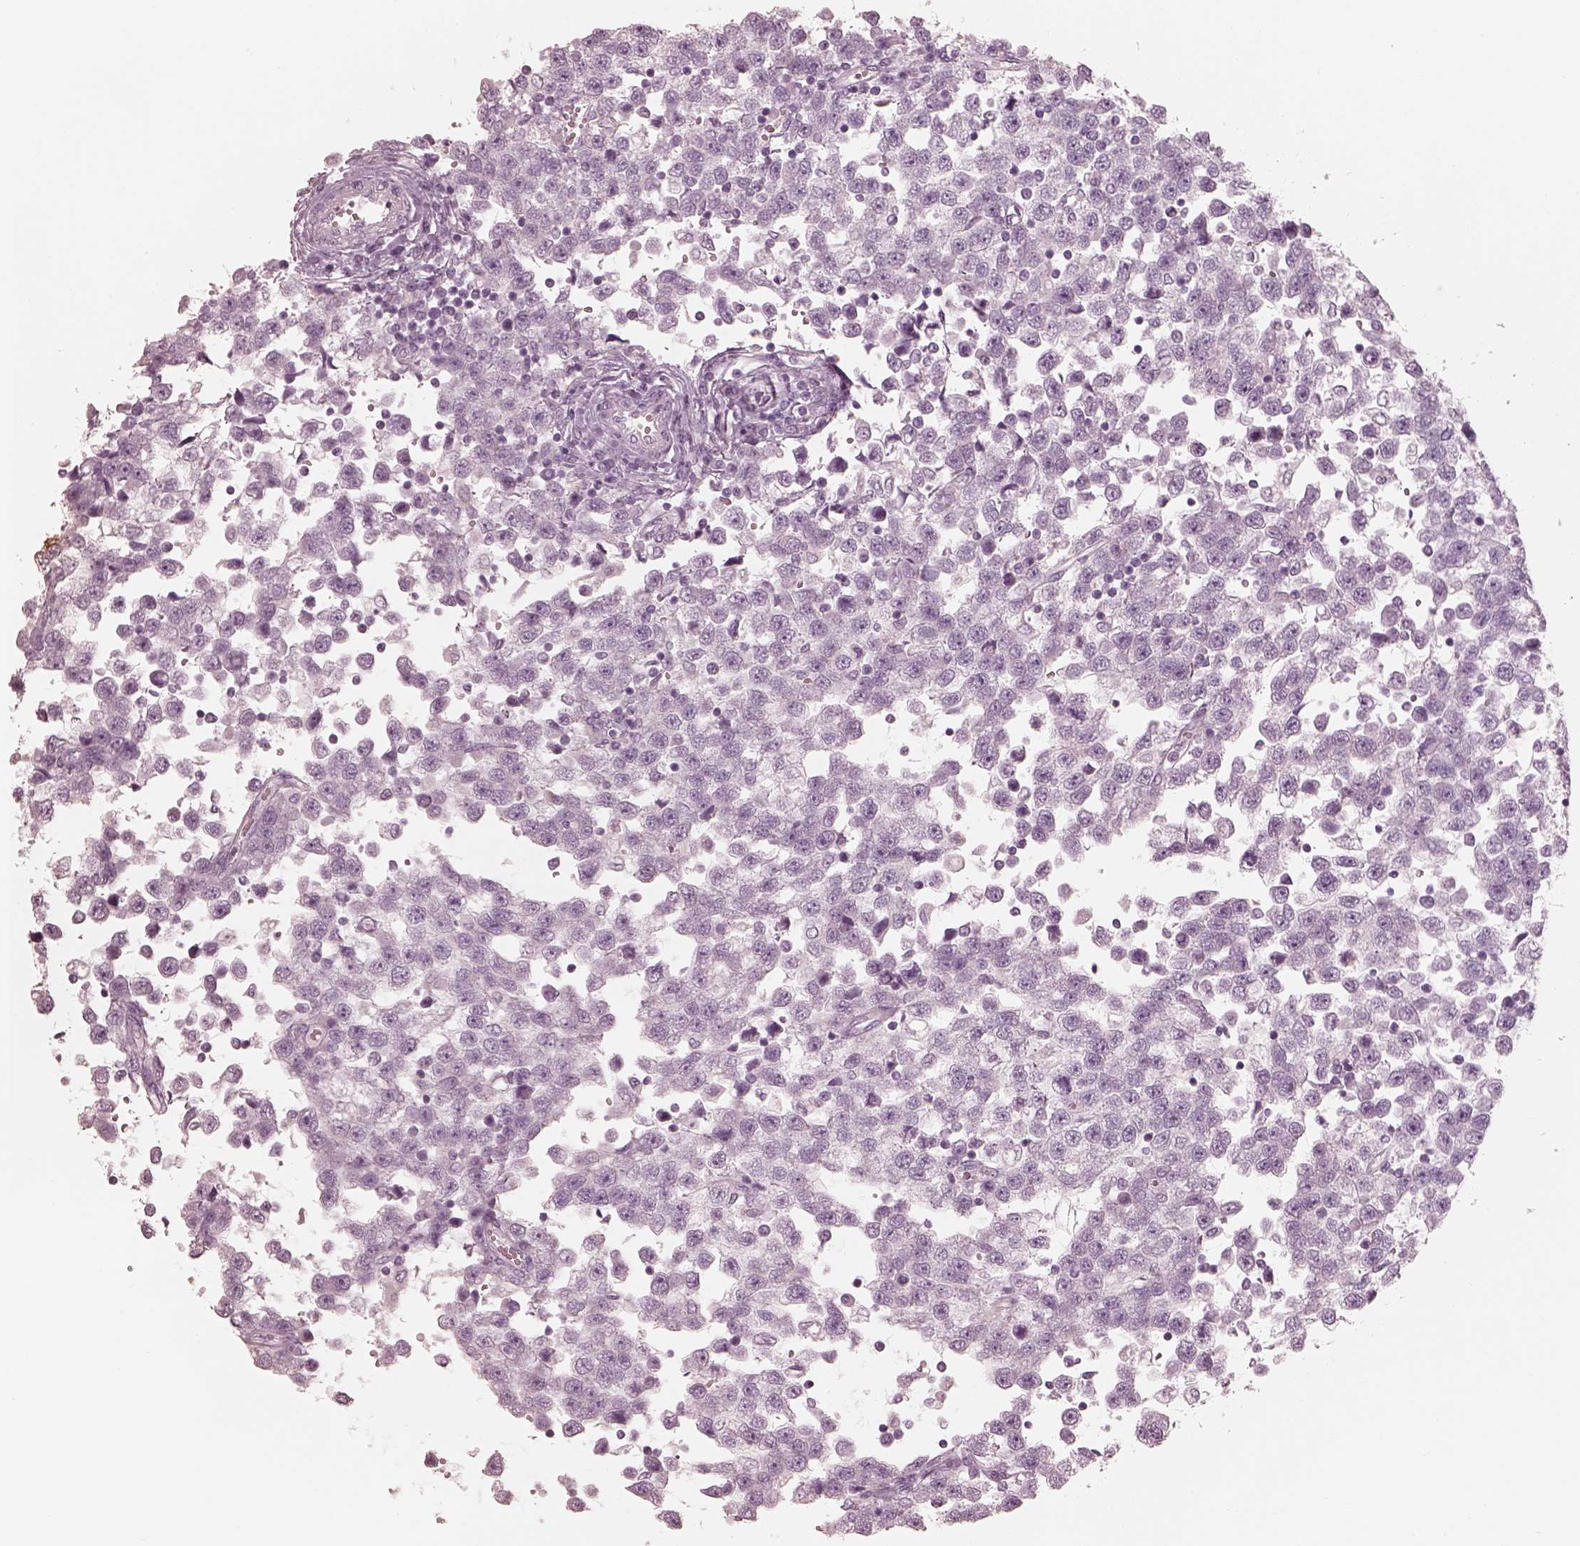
{"staining": {"intensity": "negative", "quantity": "none", "location": "none"}, "tissue": "testis cancer", "cell_type": "Tumor cells", "image_type": "cancer", "snomed": [{"axis": "morphology", "description": "Seminoma, NOS"}, {"axis": "topography", "description": "Testis"}], "caption": "High magnification brightfield microscopy of testis cancer (seminoma) stained with DAB (3,3'-diaminobenzidine) (brown) and counterstained with hematoxylin (blue): tumor cells show no significant staining.", "gene": "ZP4", "patient": {"sex": "male", "age": 34}}